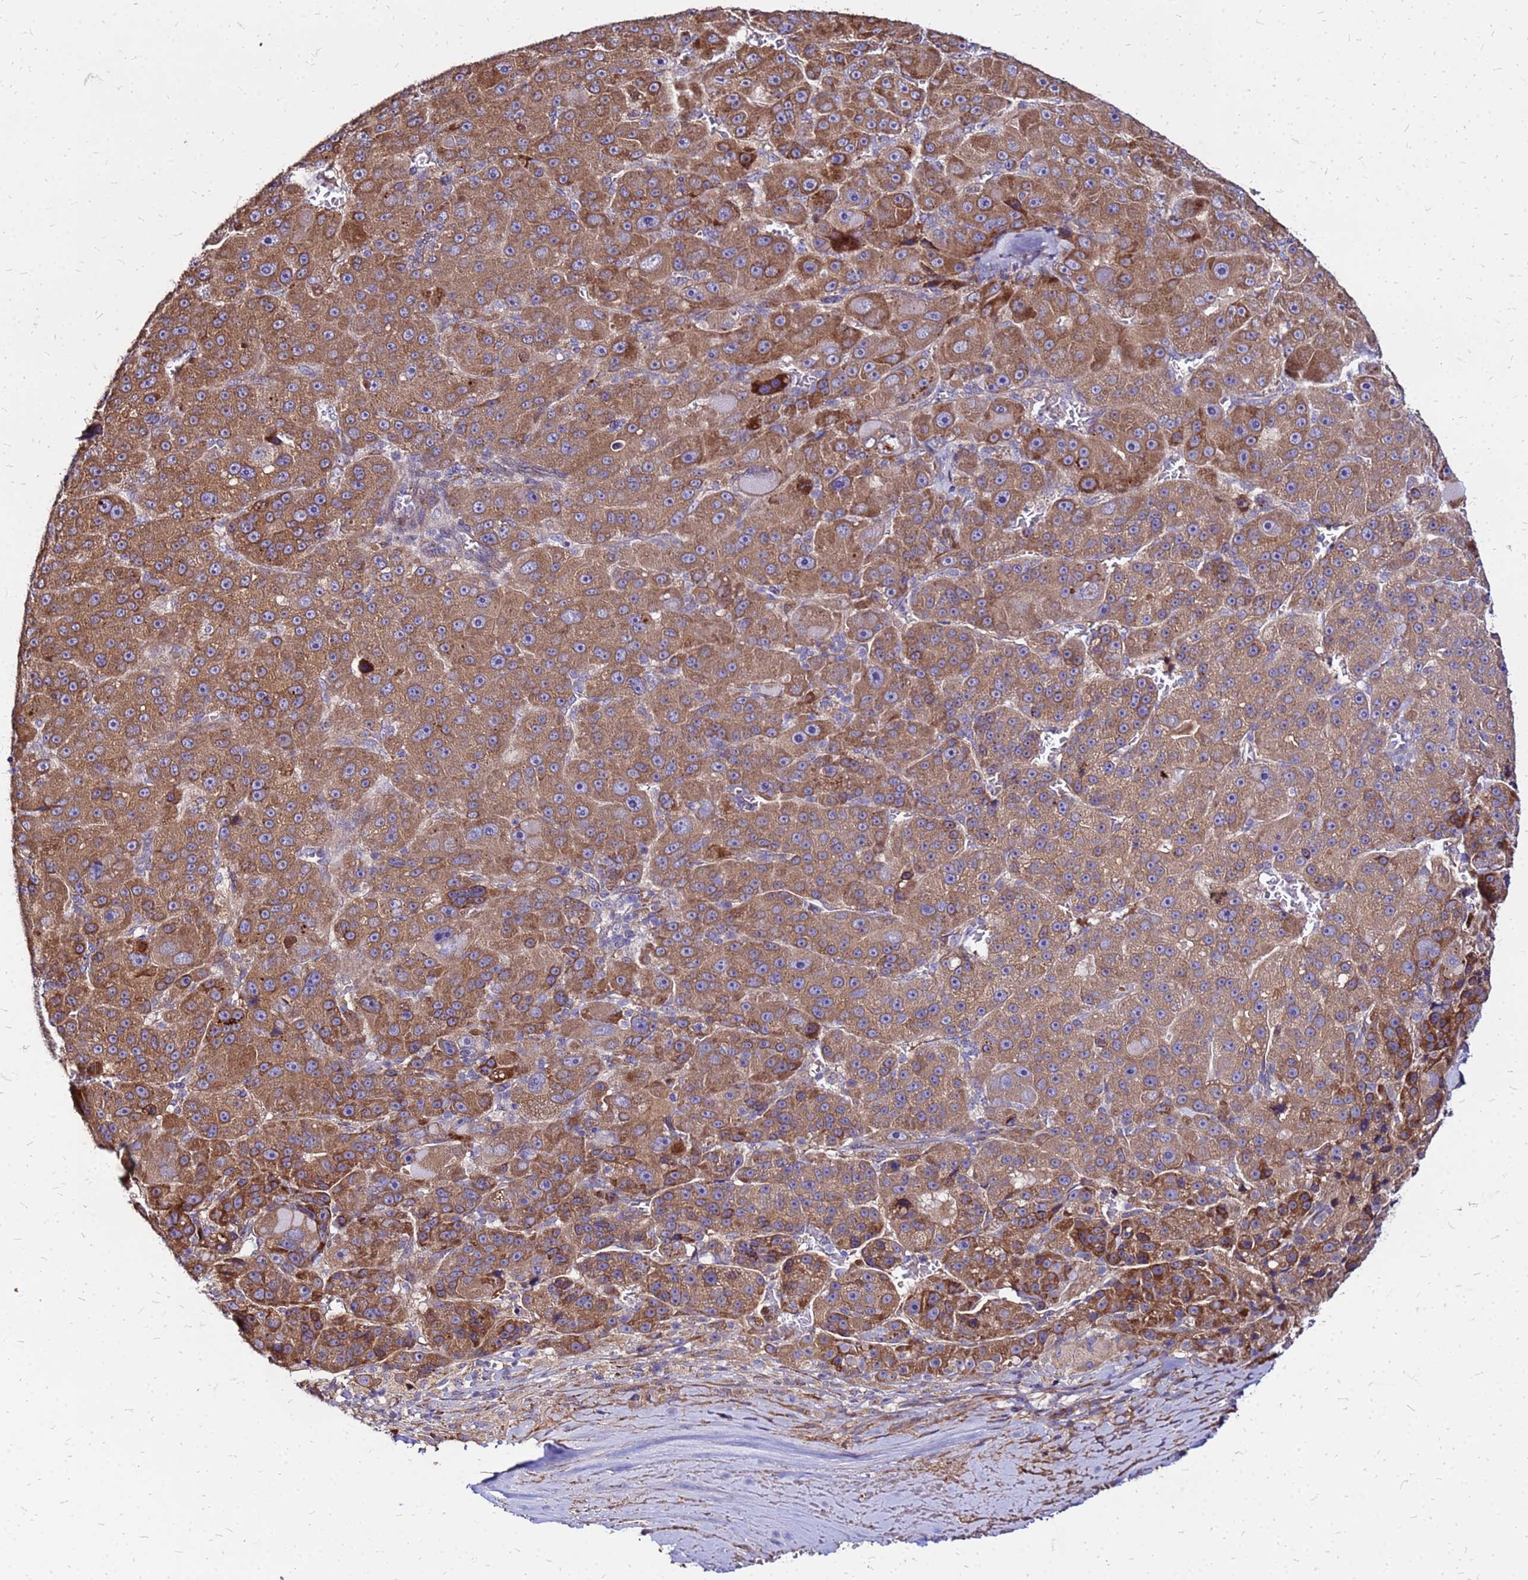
{"staining": {"intensity": "strong", "quantity": ">75%", "location": "cytoplasmic/membranous"}, "tissue": "liver cancer", "cell_type": "Tumor cells", "image_type": "cancer", "snomed": [{"axis": "morphology", "description": "Carcinoma, Hepatocellular, NOS"}, {"axis": "topography", "description": "Liver"}], "caption": "DAB immunohistochemical staining of human liver hepatocellular carcinoma demonstrates strong cytoplasmic/membranous protein expression in approximately >75% of tumor cells. (Stains: DAB in brown, nuclei in blue, Microscopy: brightfield microscopy at high magnification).", "gene": "VMO1", "patient": {"sex": "male", "age": 76}}